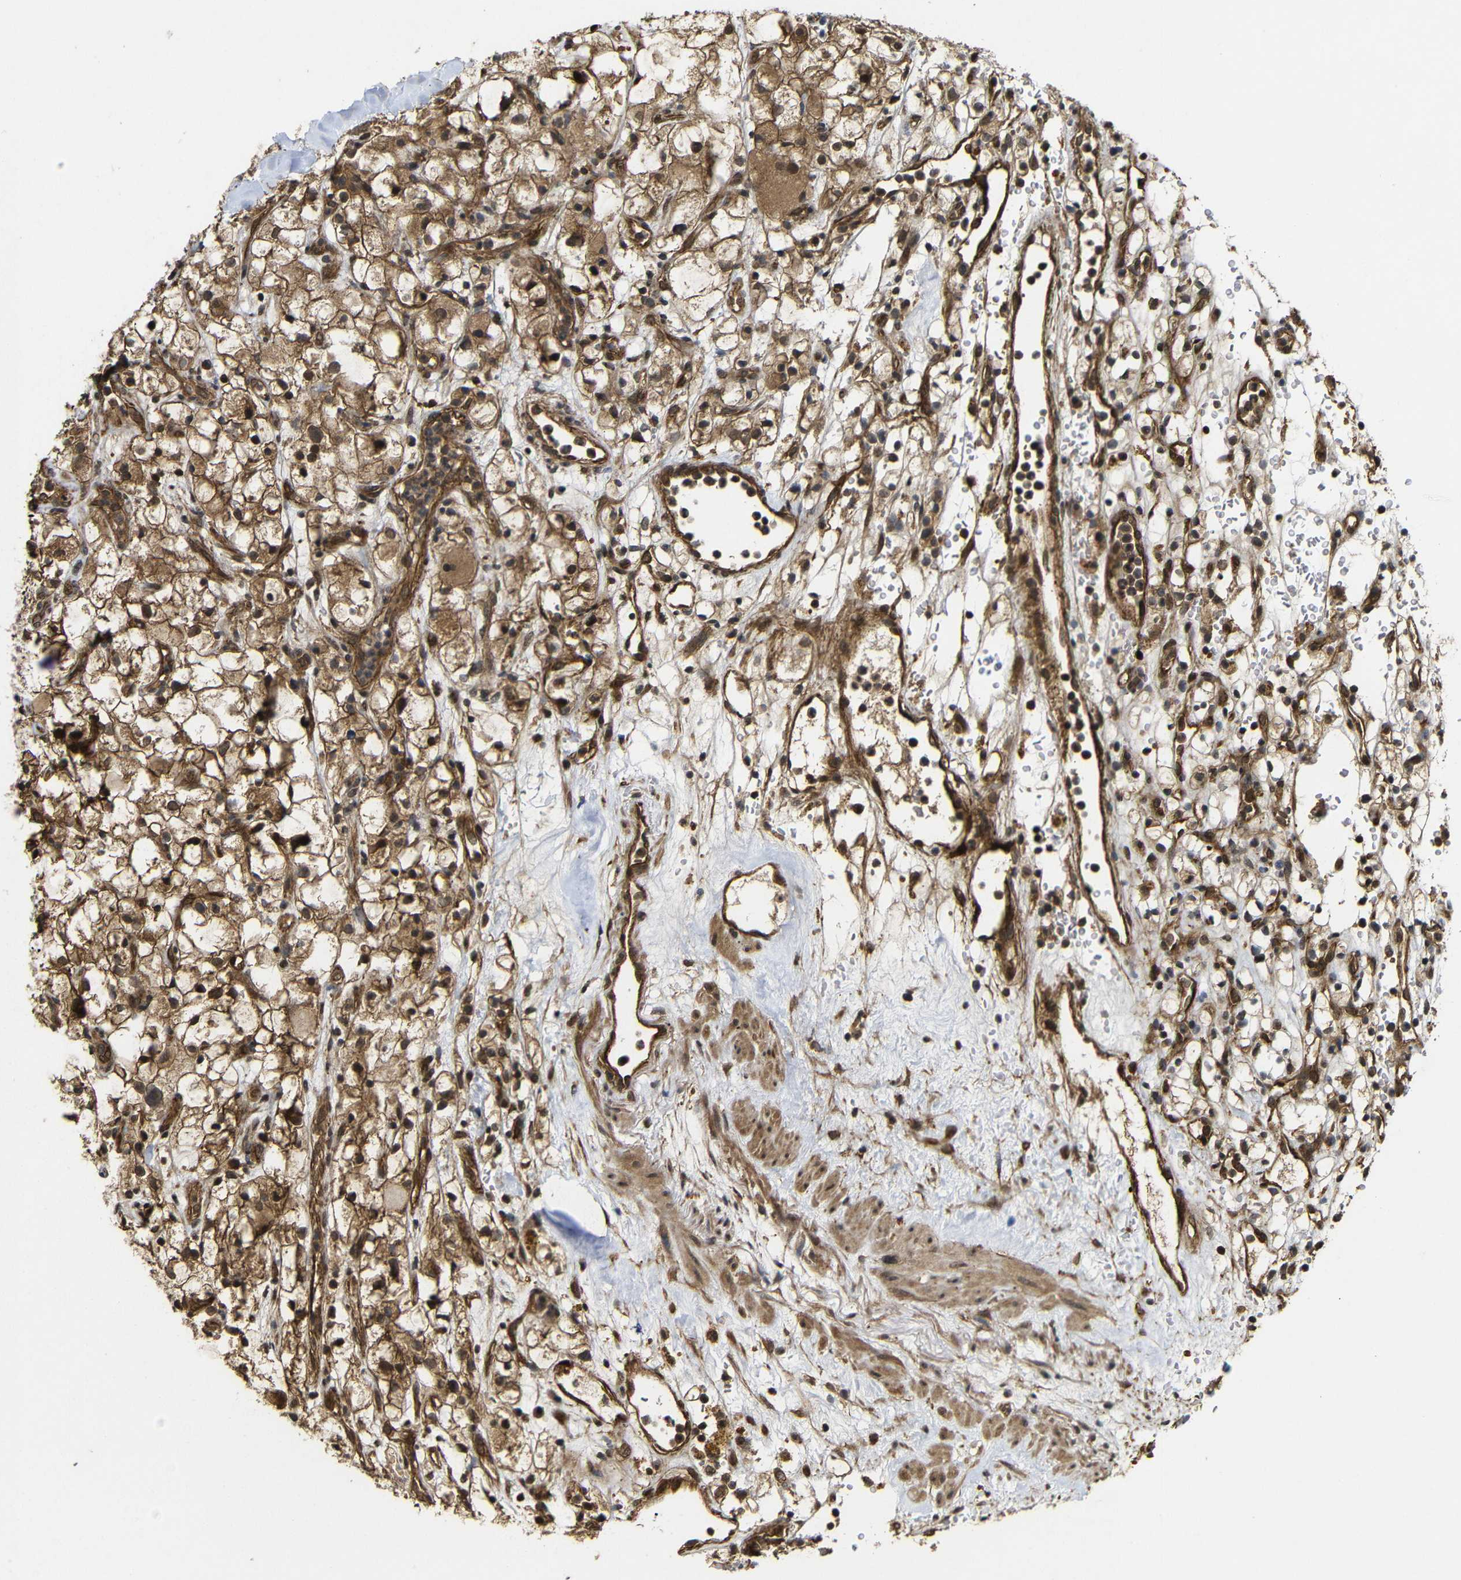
{"staining": {"intensity": "strong", "quantity": ">75%", "location": "cytoplasmic/membranous,nuclear"}, "tissue": "renal cancer", "cell_type": "Tumor cells", "image_type": "cancer", "snomed": [{"axis": "morphology", "description": "Adenocarcinoma, NOS"}, {"axis": "topography", "description": "Kidney"}], "caption": "The immunohistochemical stain shows strong cytoplasmic/membranous and nuclear expression in tumor cells of renal adenocarcinoma tissue.", "gene": "NANOS1", "patient": {"sex": "female", "age": 60}}